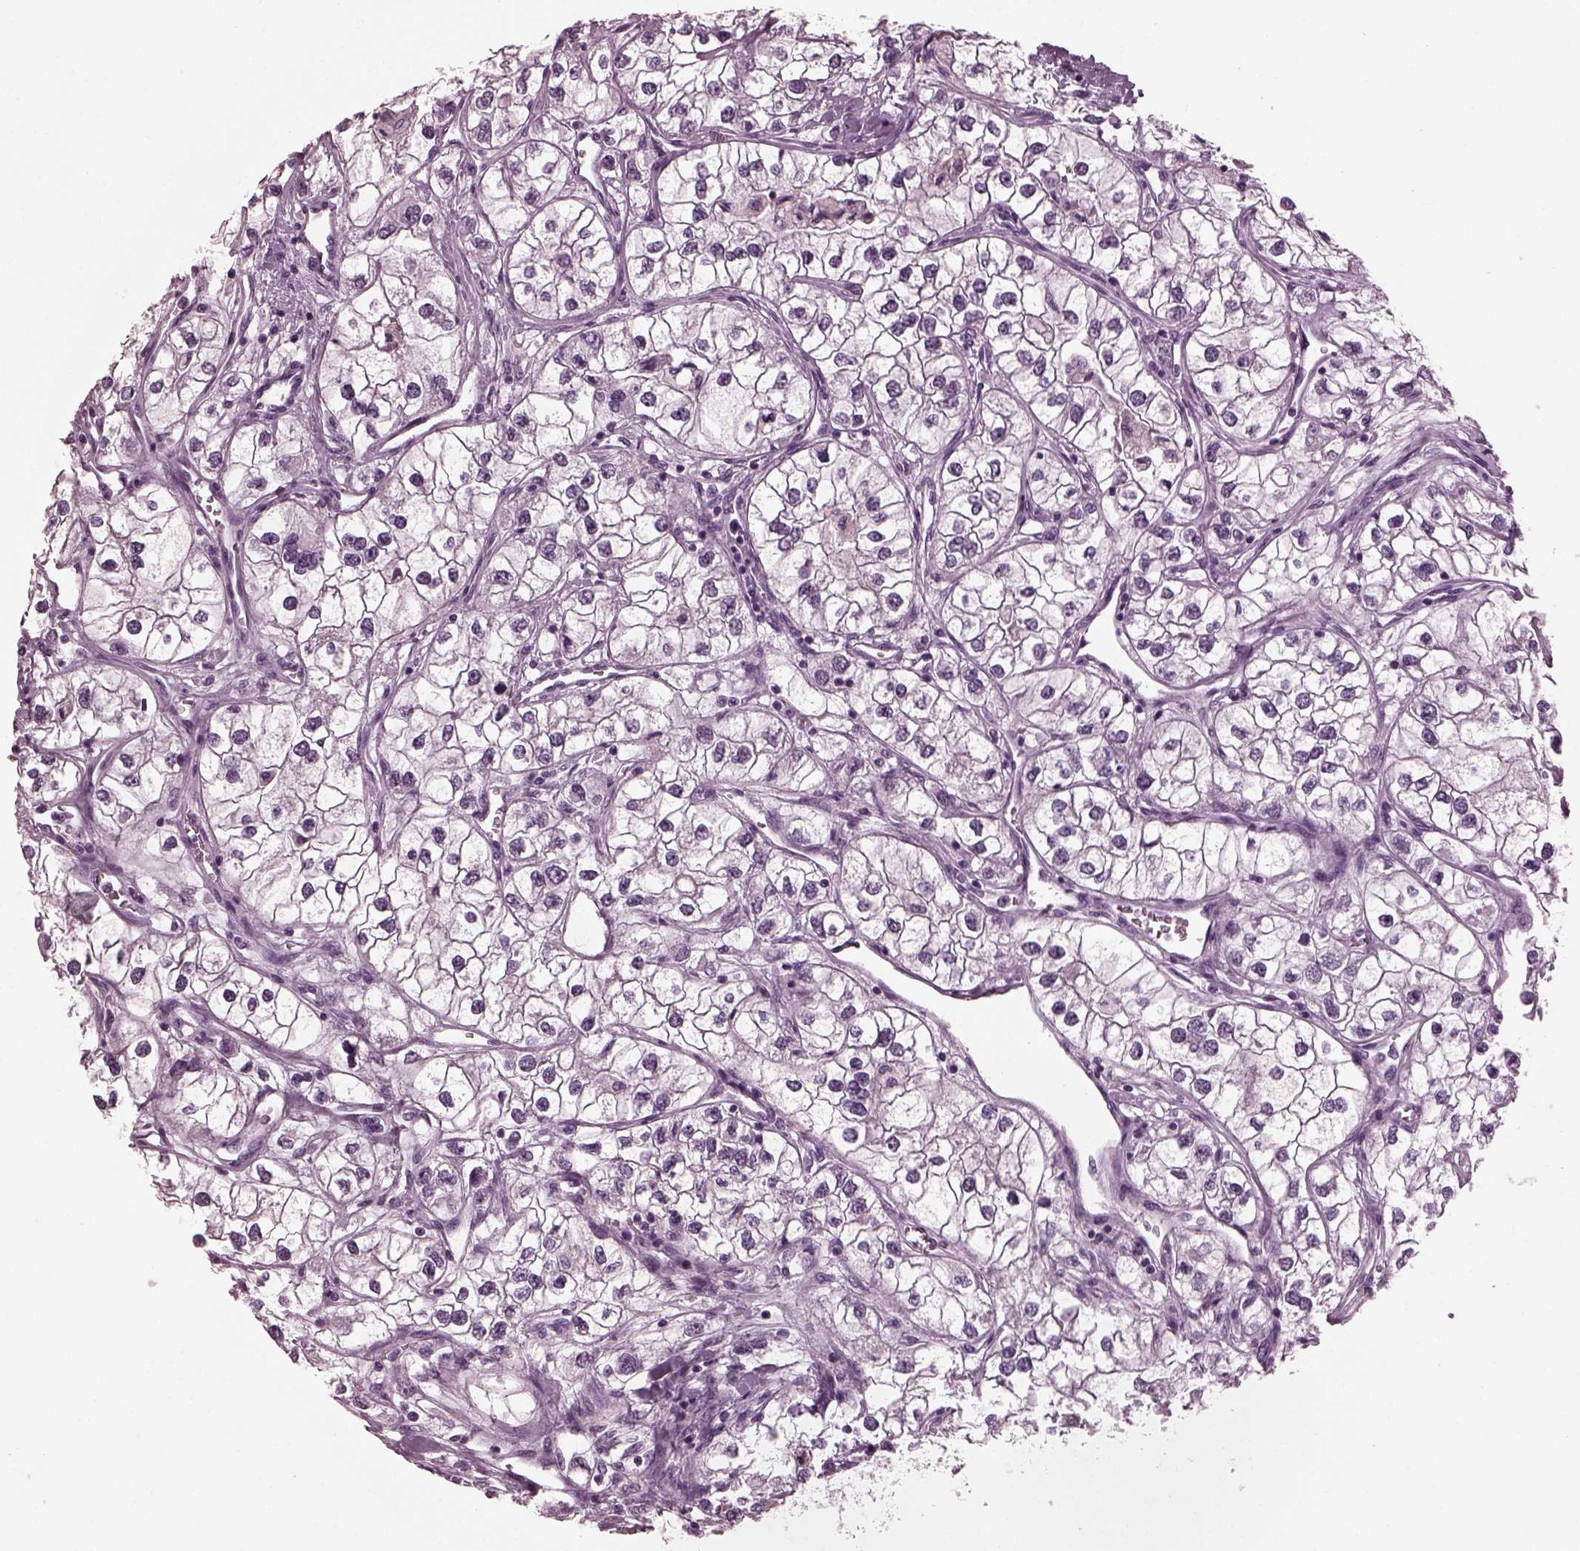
{"staining": {"intensity": "negative", "quantity": "none", "location": "none"}, "tissue": "renal cancer", "cell_type": "Tumor cells", "image_type": "cancer", "snomed": [{"axis": "morphology", "description": "Adenocarcinoma, NOS"}, {"axis": "topography", "description": "Kidney"}], "caption": "This is an immunohistochemistry (IHC) image of human renal cancer. There is no positivity in tumor cells.", "gene": "SLC6A17", "patient": {"sex": "male", "age": 59}}